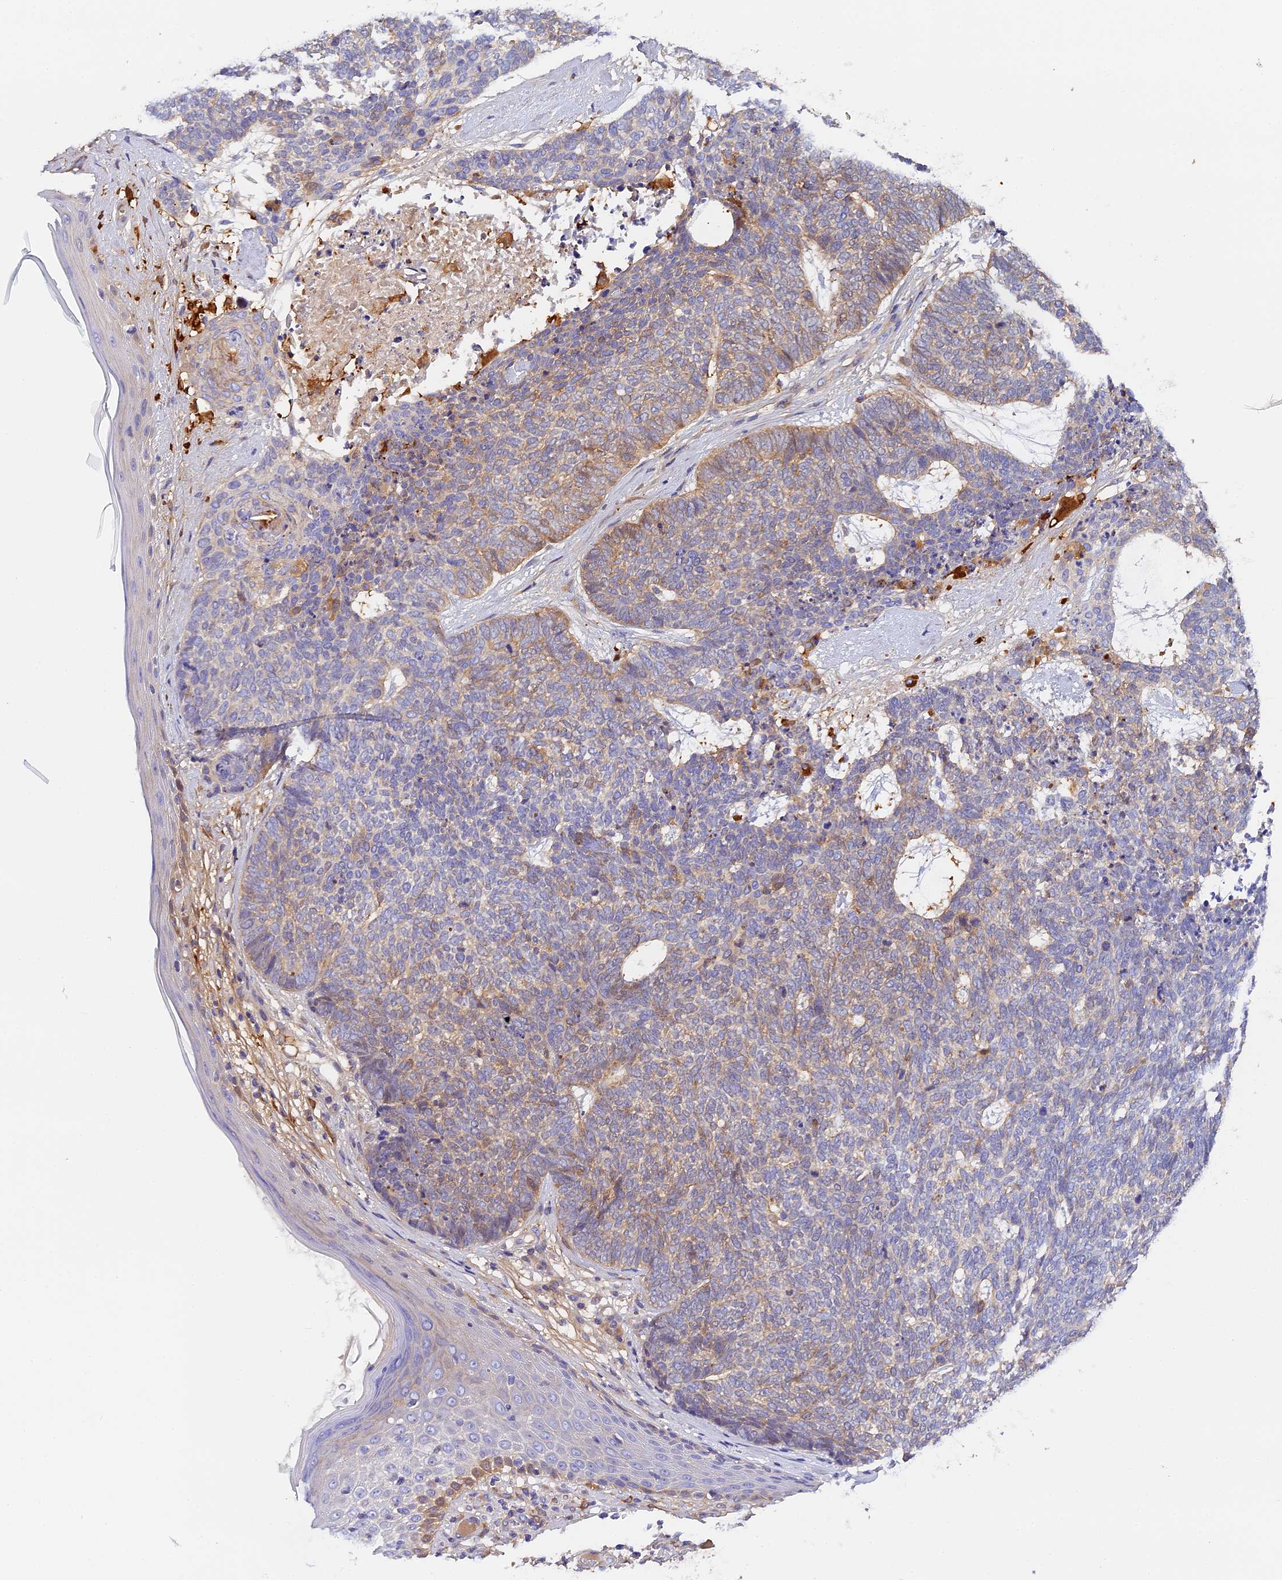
{"staining": {"intensity": "weak", "quantity": "25%-75%", "location": "cytoplasmic/membranous"}, "tissue": "skin cancer", "cell_type": "Tumor cells", "image_type": "cancer", "snomed": [{"axis": "morphology", "description": "Basal cell carcinoma"}, {"axis": "topography", "description": "Skin"}], "caption": "Immunohistochemical staining of skin cancer shows low levels of weak cytoplasmic/membranous protein expression in approximately 25%-75% of tumor cells. (IHC, brightfield microscopy, high magnification).", "gene": "KATNB1", "patient": {"sex": "female", "age": 84}}